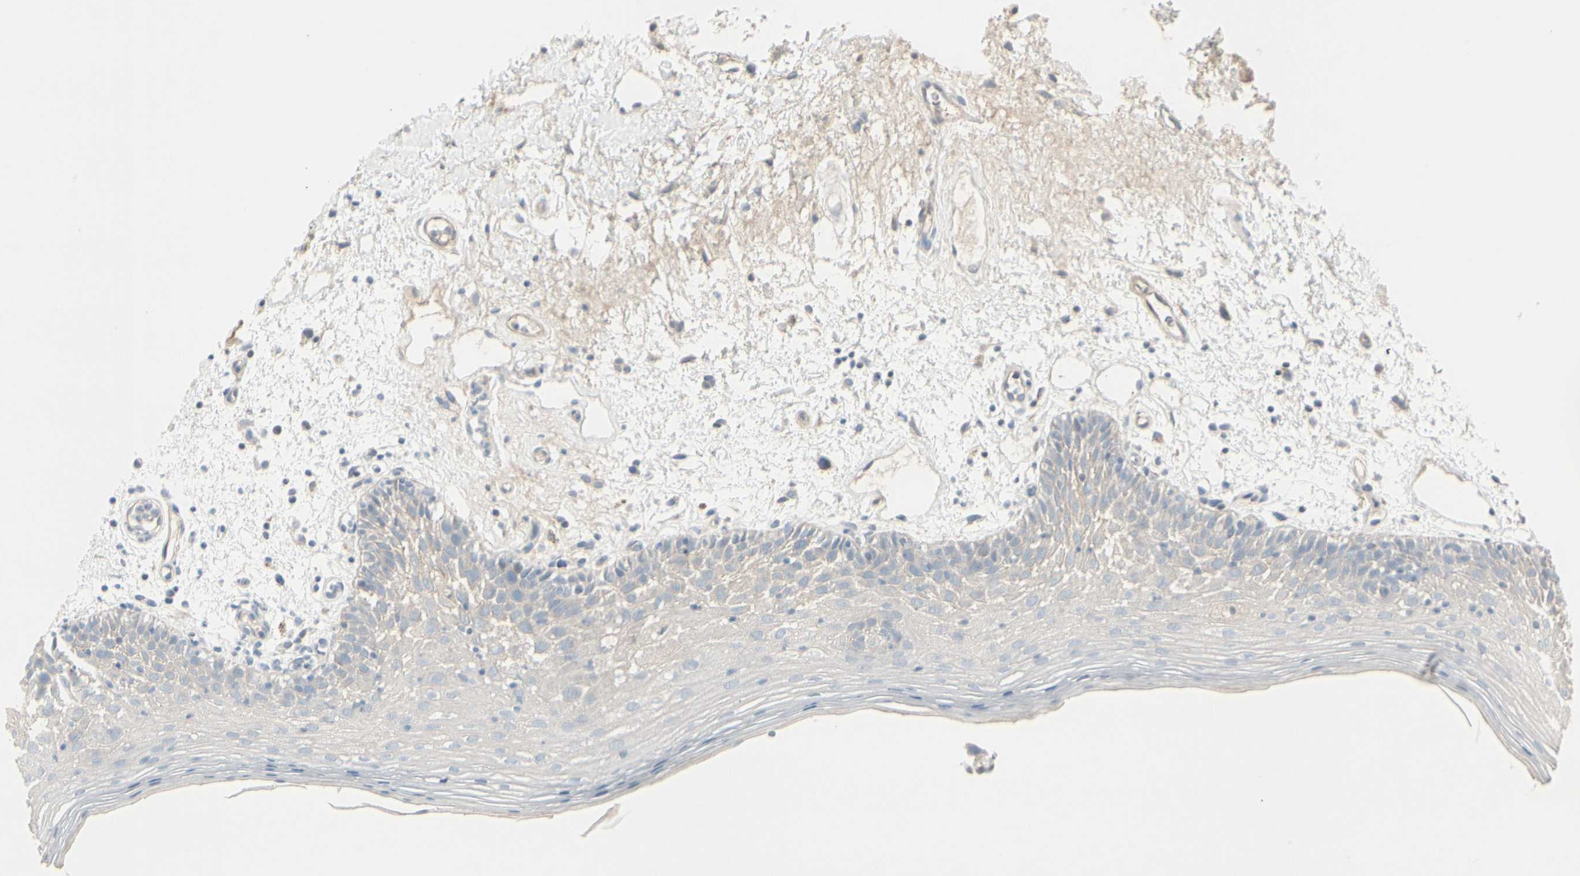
{"staining": {"intensity": "negative", "quantity": "none", "location": "none"}, "tissue": "oral mucosa", "cell_type": "Squamous epithelial cells", "image_type": "normal", "snomed": [{"axis": "morphology", "description": "Normal tissue, NOS"}, {"axis": "morphology", "description": "Squamous cell carcinoma, NOS"}, {"axis": "topography", "description": "Skeletal muscle"}, {"axis": "topography", "description": "Oral tissue"}, {"axis": "topography", "description": "Head-Neck"}], "caption": "IHC photomicrograph of normal oral mucosa: human oral mucosa stained with DAB shows no significant protein expression in squamous epithelial cells.", "gene": "CACNA2D1", "patient": {"sex": "male", "age": 71}}